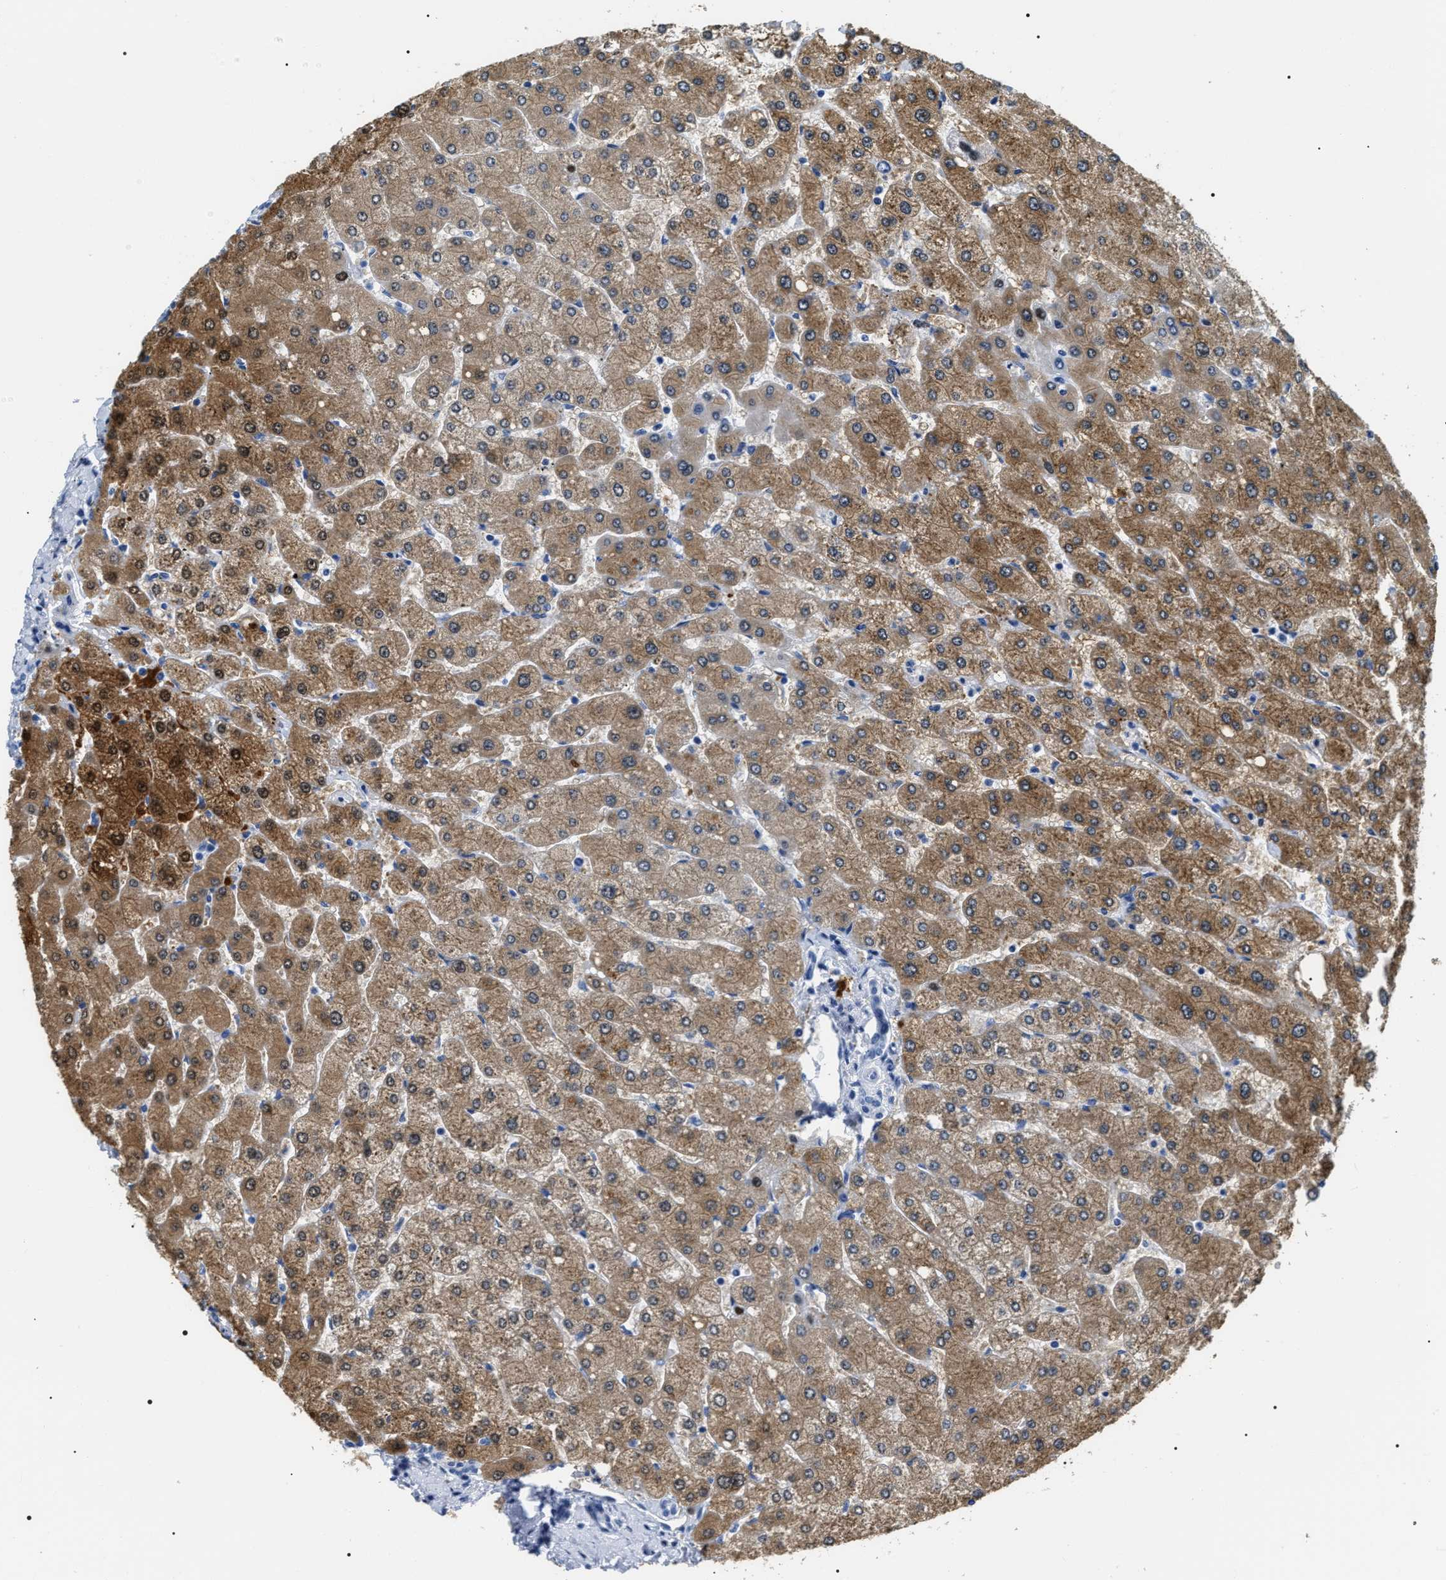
{"staining": {"intensity": "negative", "quantity": "none", "location": "none"}, "tissue": "liver", "cell_type": "Cholangiocytes", "image_type": "normal", "snomed": [{"axis": "morphology", "description": "Normal tissue, NOS"}, {"axis": "topography", "description": "Liver"}], "caption": "A high-resolution image shows IHC staining of unremarkable liver, which reveals no significant positivity in cholangiocytes.", "gene": "ADH4", "patient": {"sex": "male", "age": 55}}